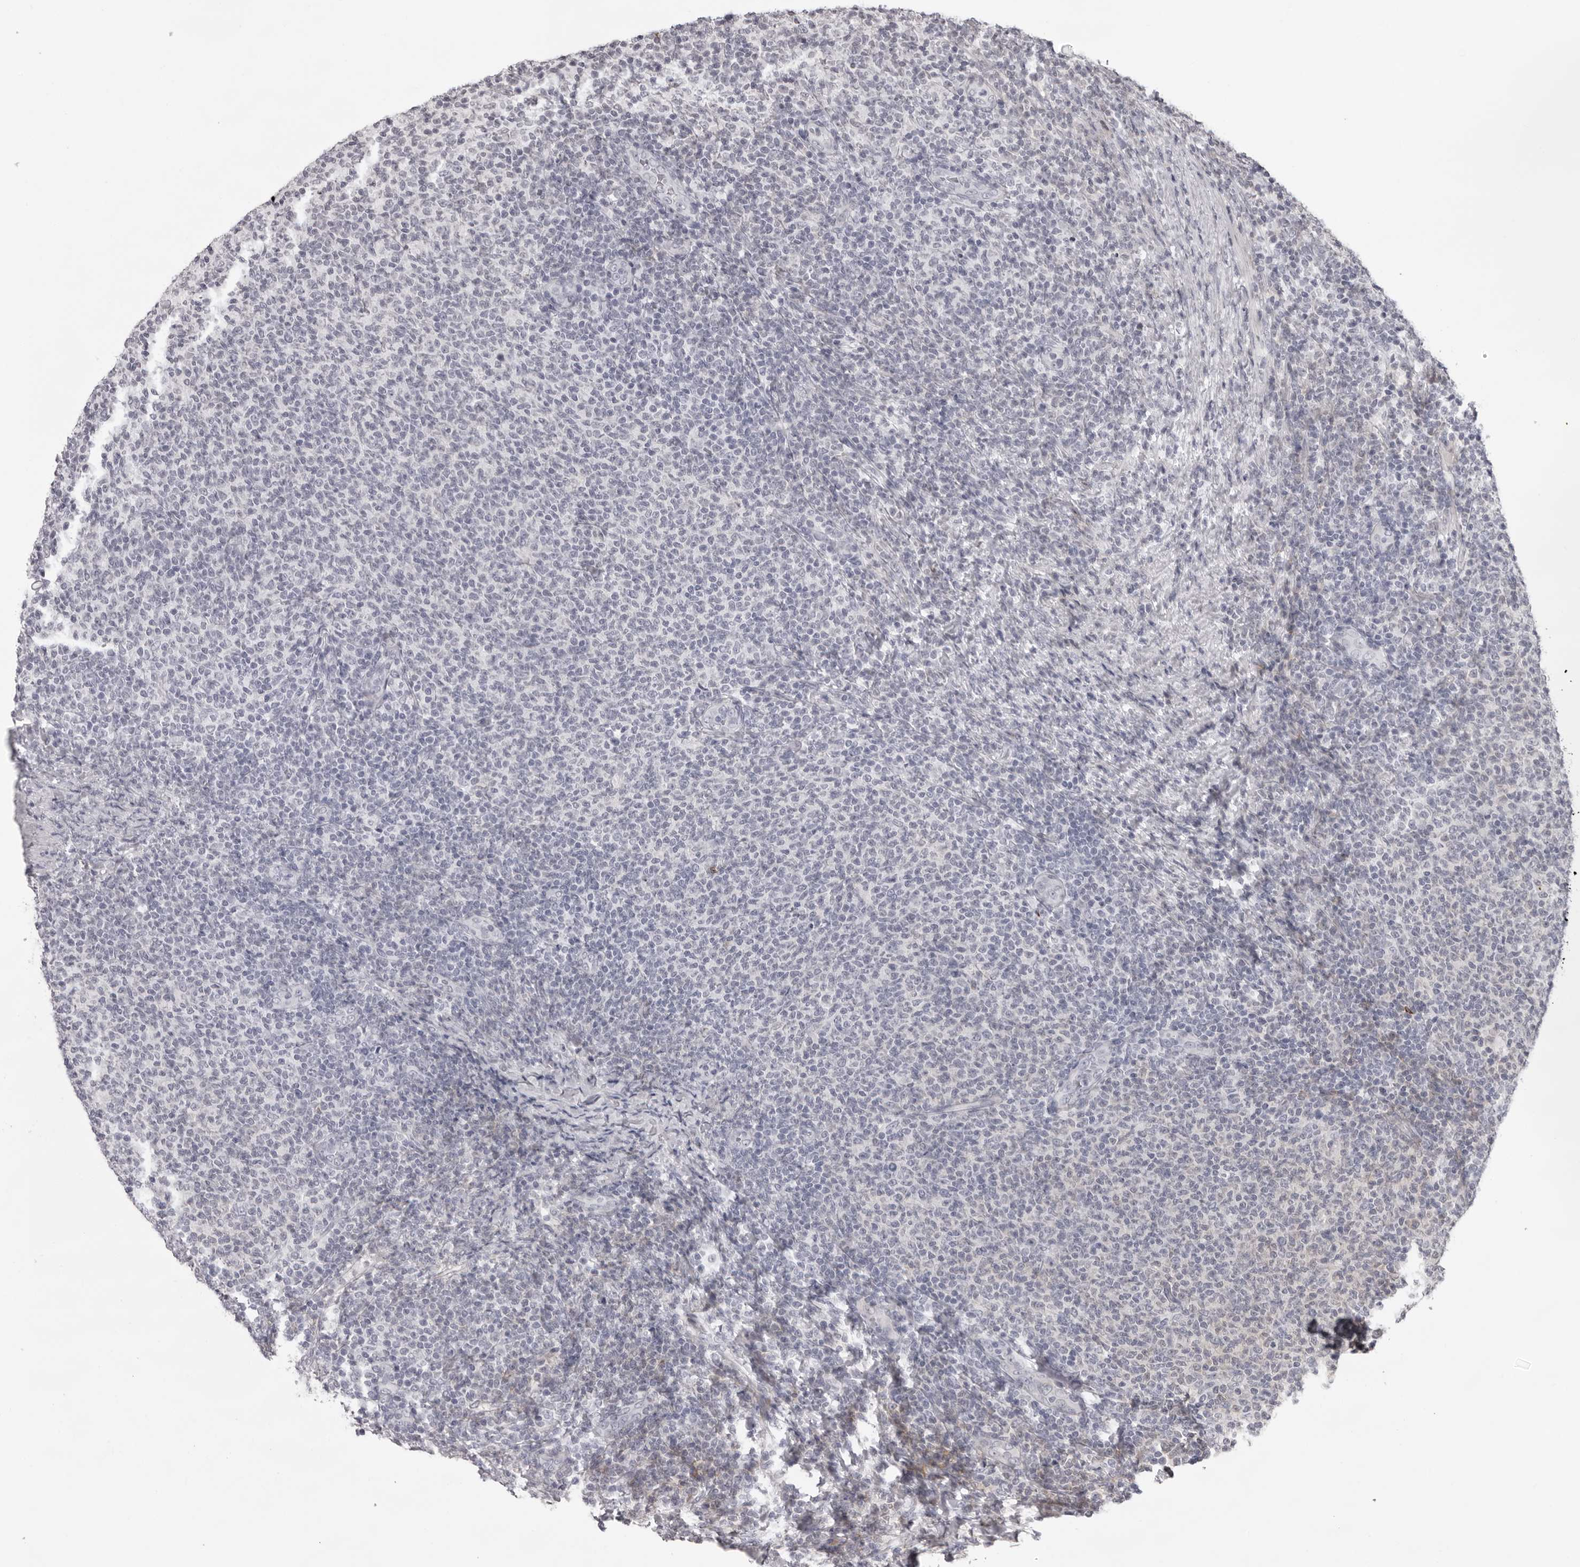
{"staining": {"intensity": "negative", "quantity": "none", "location": "none"}, "tissue": "lymphoma", "cell_type": "Tumor cells", "image_type": "cancer", "snomed": [{"axis": "morphology", "description": "Malignant lymphoma, non-Hodgkin's type, Low grade"}, {"axis": "topography", "description": "Lymph node"}], "caption": "Immunohistochemistry of human lymphoma reveals no staining in tumor cells.", "gene": "NUDT18", "patient": {"sex": "male", "age": 66}}